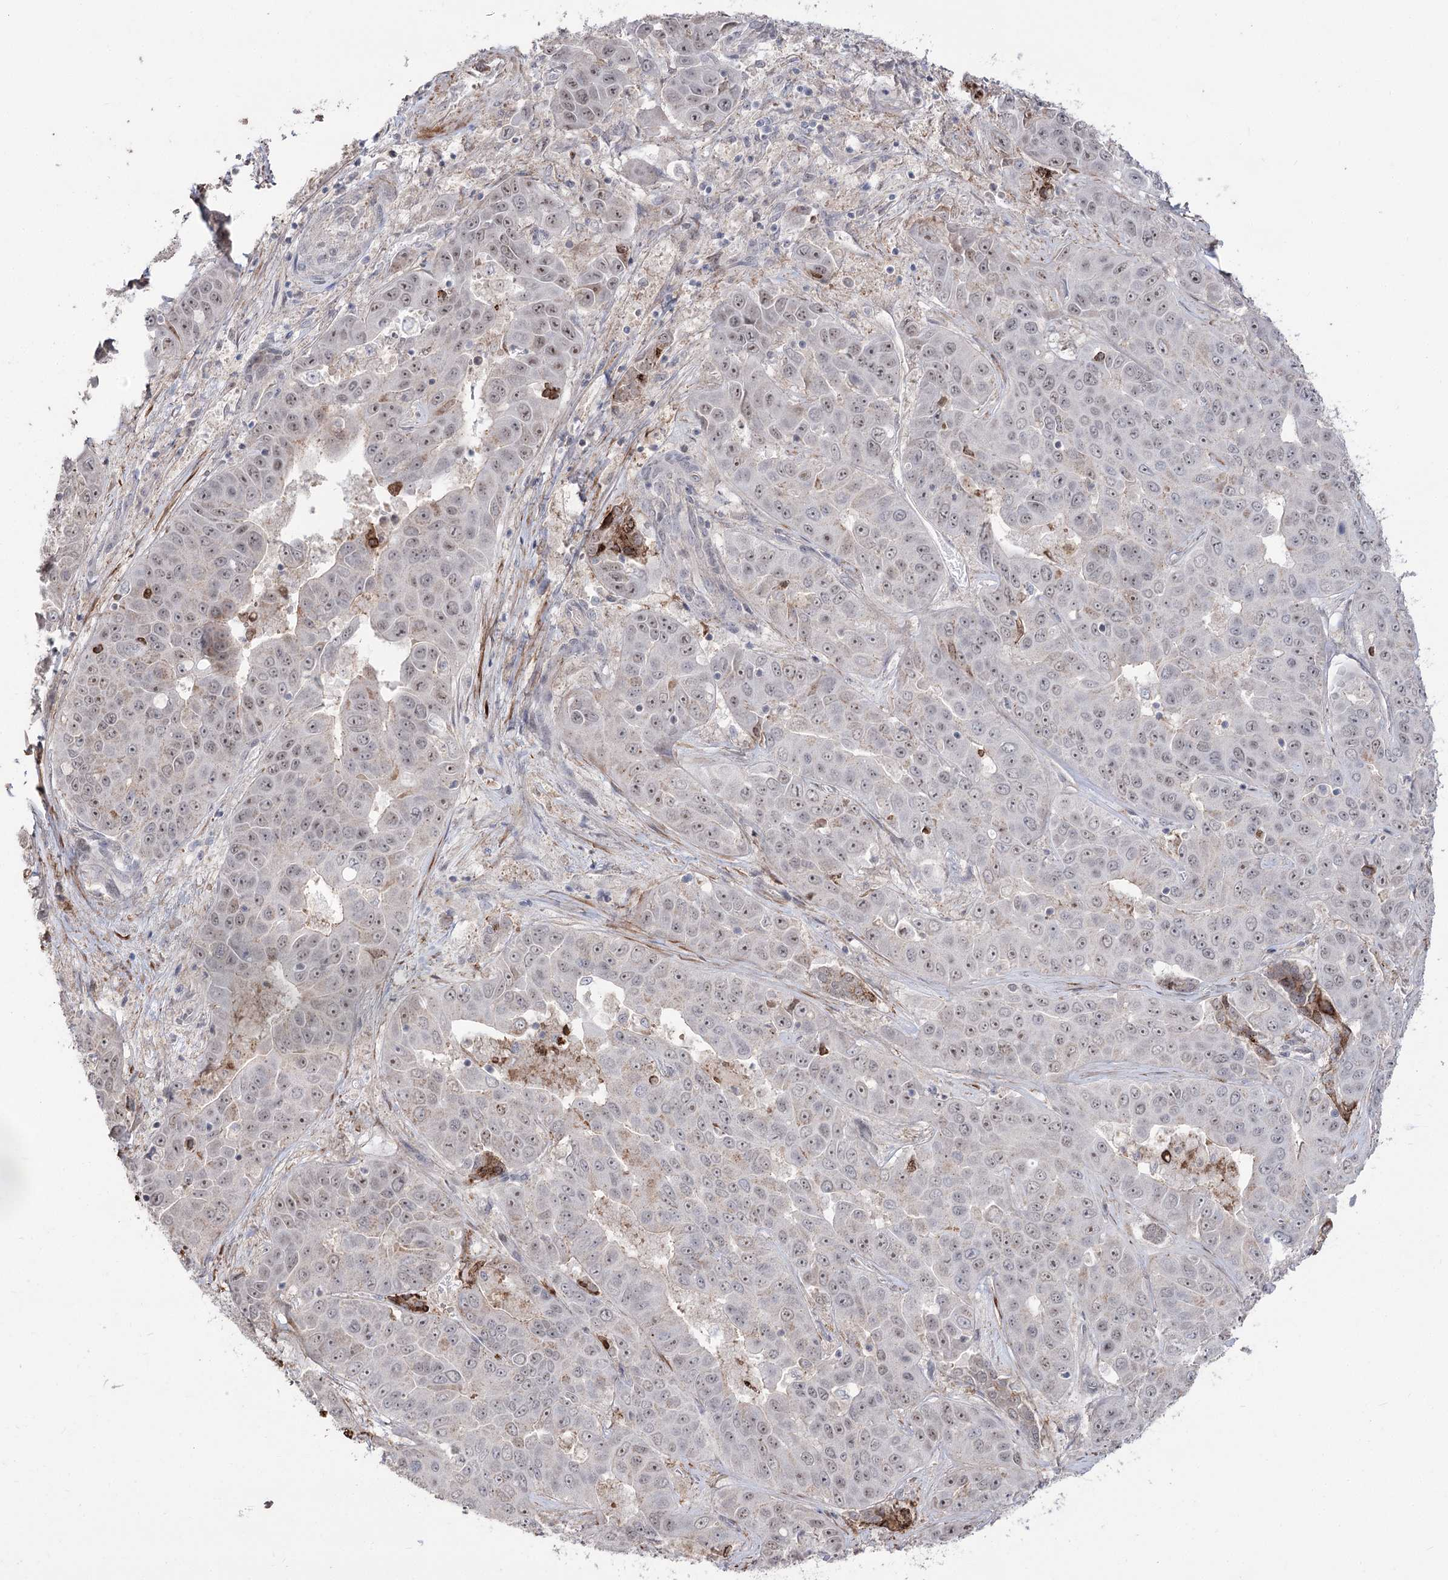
{"staining": {"intensity": "weak", "quantity": "<25%", "location": "nuclear"}, "tissue": "liver cancer", "cell_type": "Tumor cells", "image_type": "cancer", "snomed": [{"axis": "morphology", "description": "Cholangiocarcinoma"}, {"axis": "topography", "description": "Liver"}], "caption": "Immunohistochemistry image of neoplastic tissue: human liver cholangiocarcinoma stained with DAB (3,3'-diaminobenzidine) exhibits no significant protein staining in tumor cells. (DAB IHC visualized using brightfield microscopy, high magnification).", "gene": "ZSCAN23", "patient": {"sex": "female", "age": 52}}